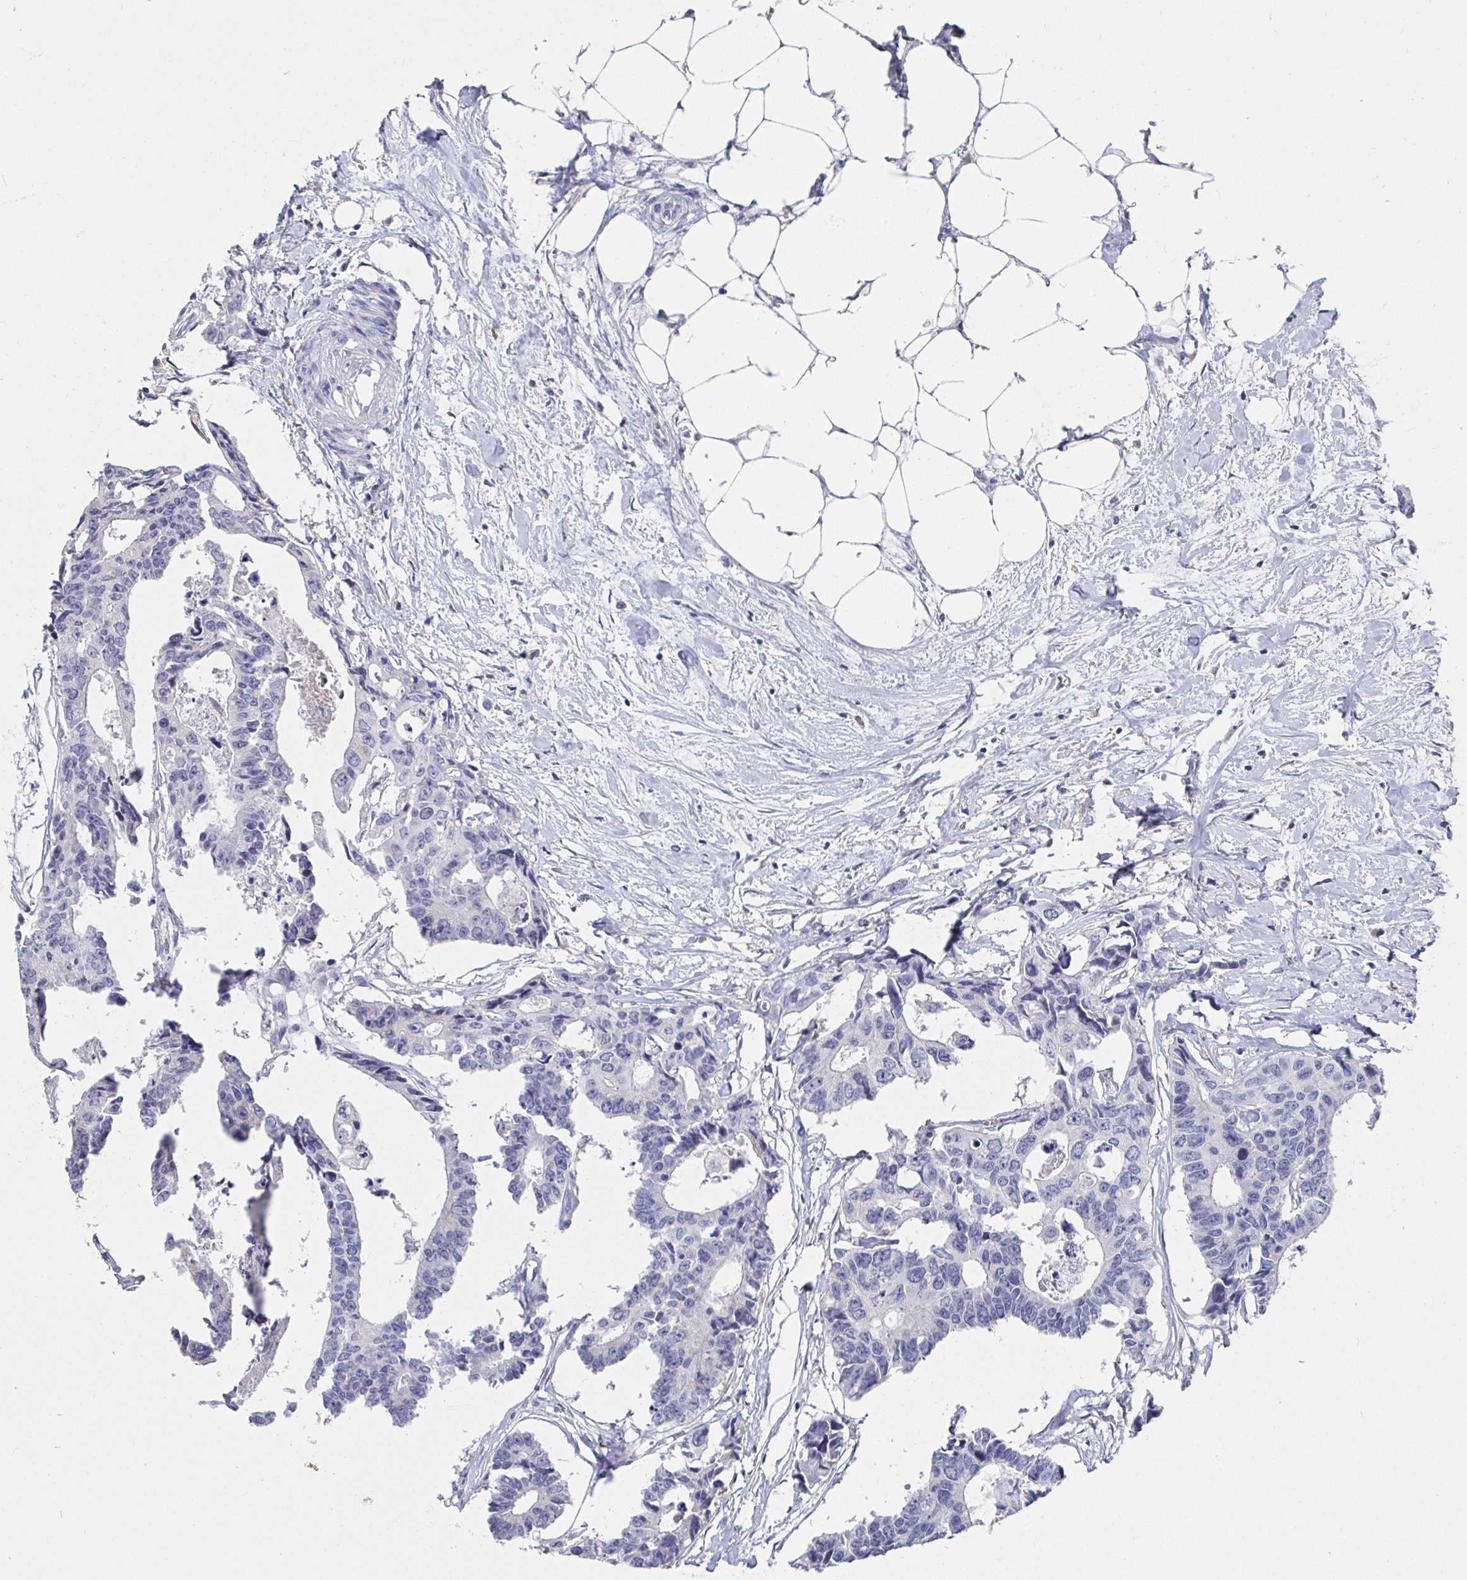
{"staining": {"intensity": "negative", "quantity": "none", "location": "none"}, "tissue": "colorectal cancer", "cell_type": "Tumor cells", "image_type": "cancer", "snomed": [{"axis": "morphology", "description": "Adenocarcinoma, NOS"}, {"axis": "topography", "description": "Rectum"}], "caption": "A high-resolution histopathology image shows immunohistochemistry (IHC) staining of adenocarcinoma (colorectal), which shows no significant expression in tumor cells. (DAB immunohistochemistry, high magnification).", "gene": "TAS2R39", "patient": {"sex": "male", "age": 57}}